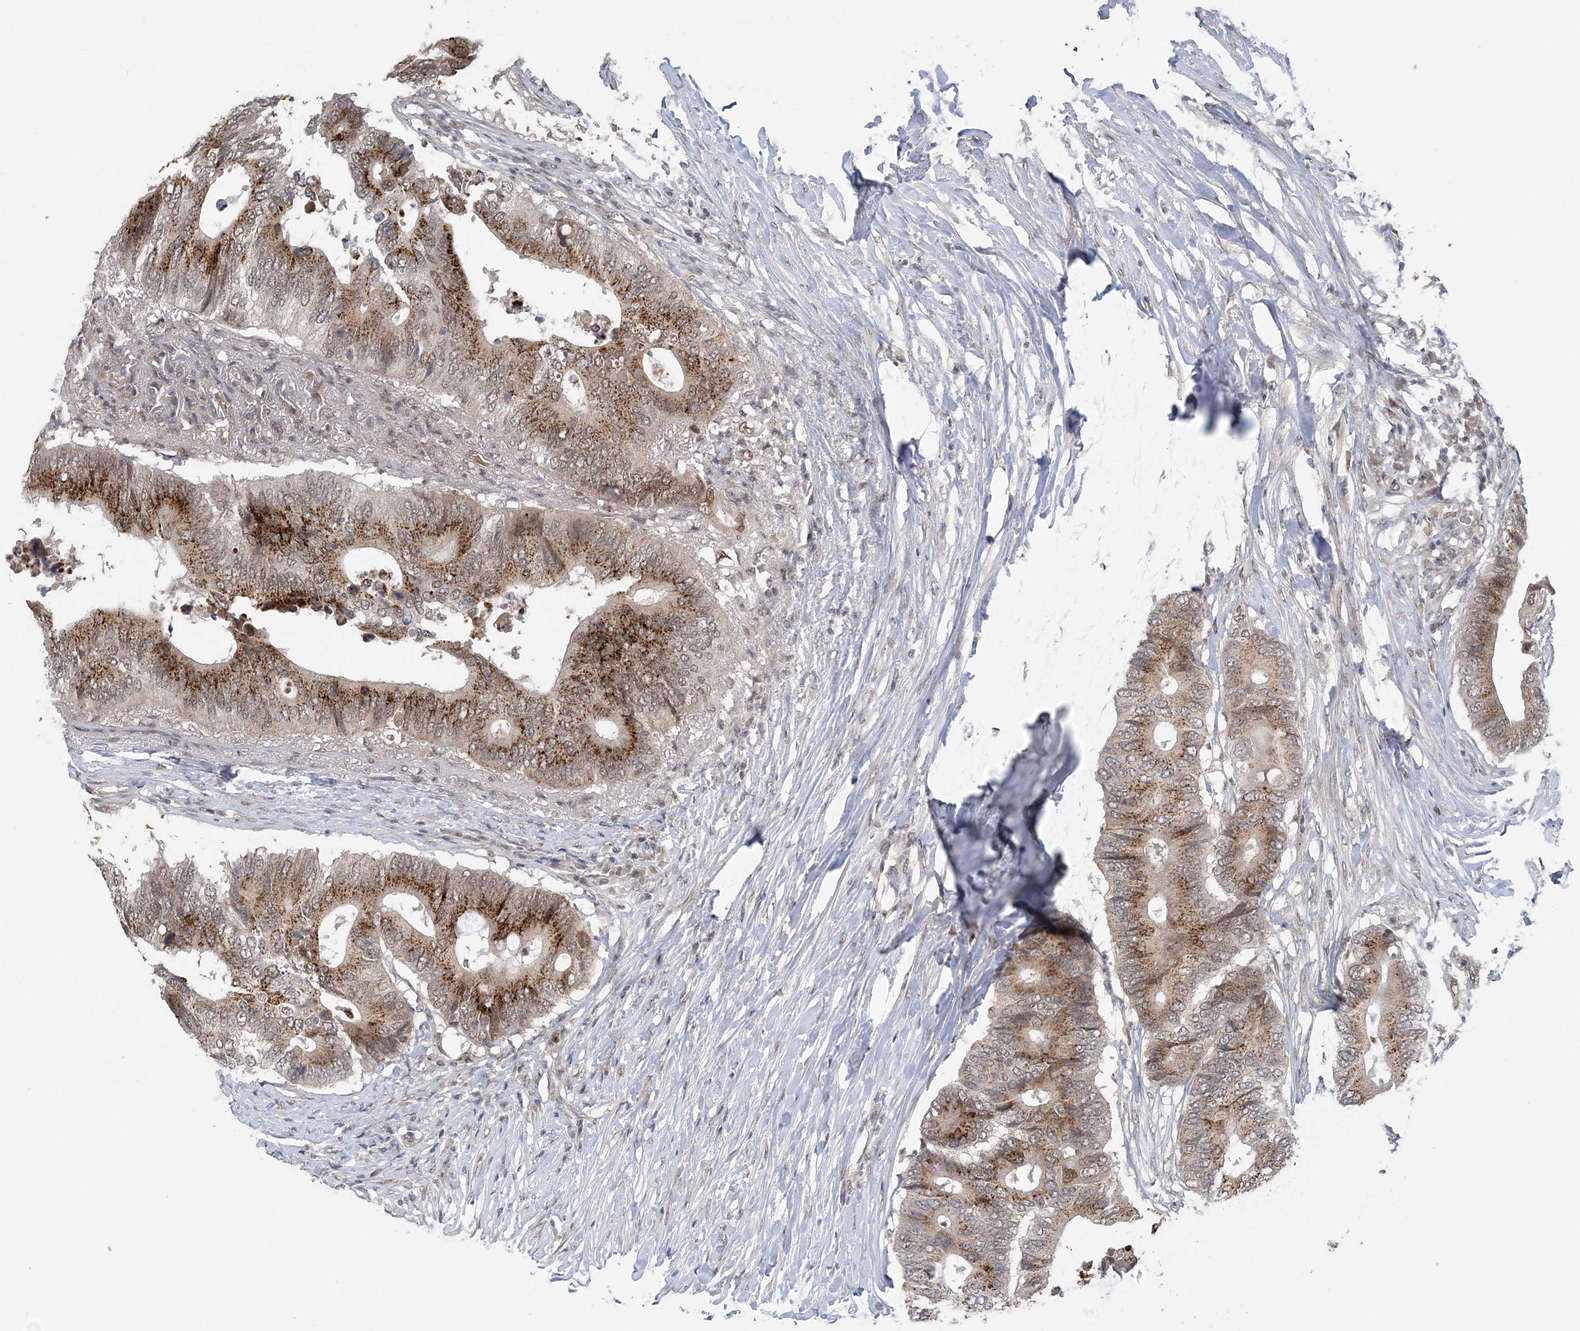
{"staining": {"intensity": "moderate", "quantity": ">75%", "location": "cytoplasmic/membranous,nuclear"}, "tissue": "colorectal cancer", "cell_type": "Tumor cells", "image_type": "cancer", "snomed": [{"axis": "morphology", "description": "Adenocarcinoma, NOS"}, {"axis": "topography", "description": "Colon"}], "caption": "Moderate cytoplasmic/membranous and nuclear expression is seen in approximately >75% of tumor cells in colorectal cancer.", "gene": "ZBTB7A", "patient": {"sex": "male", "age": 71}}